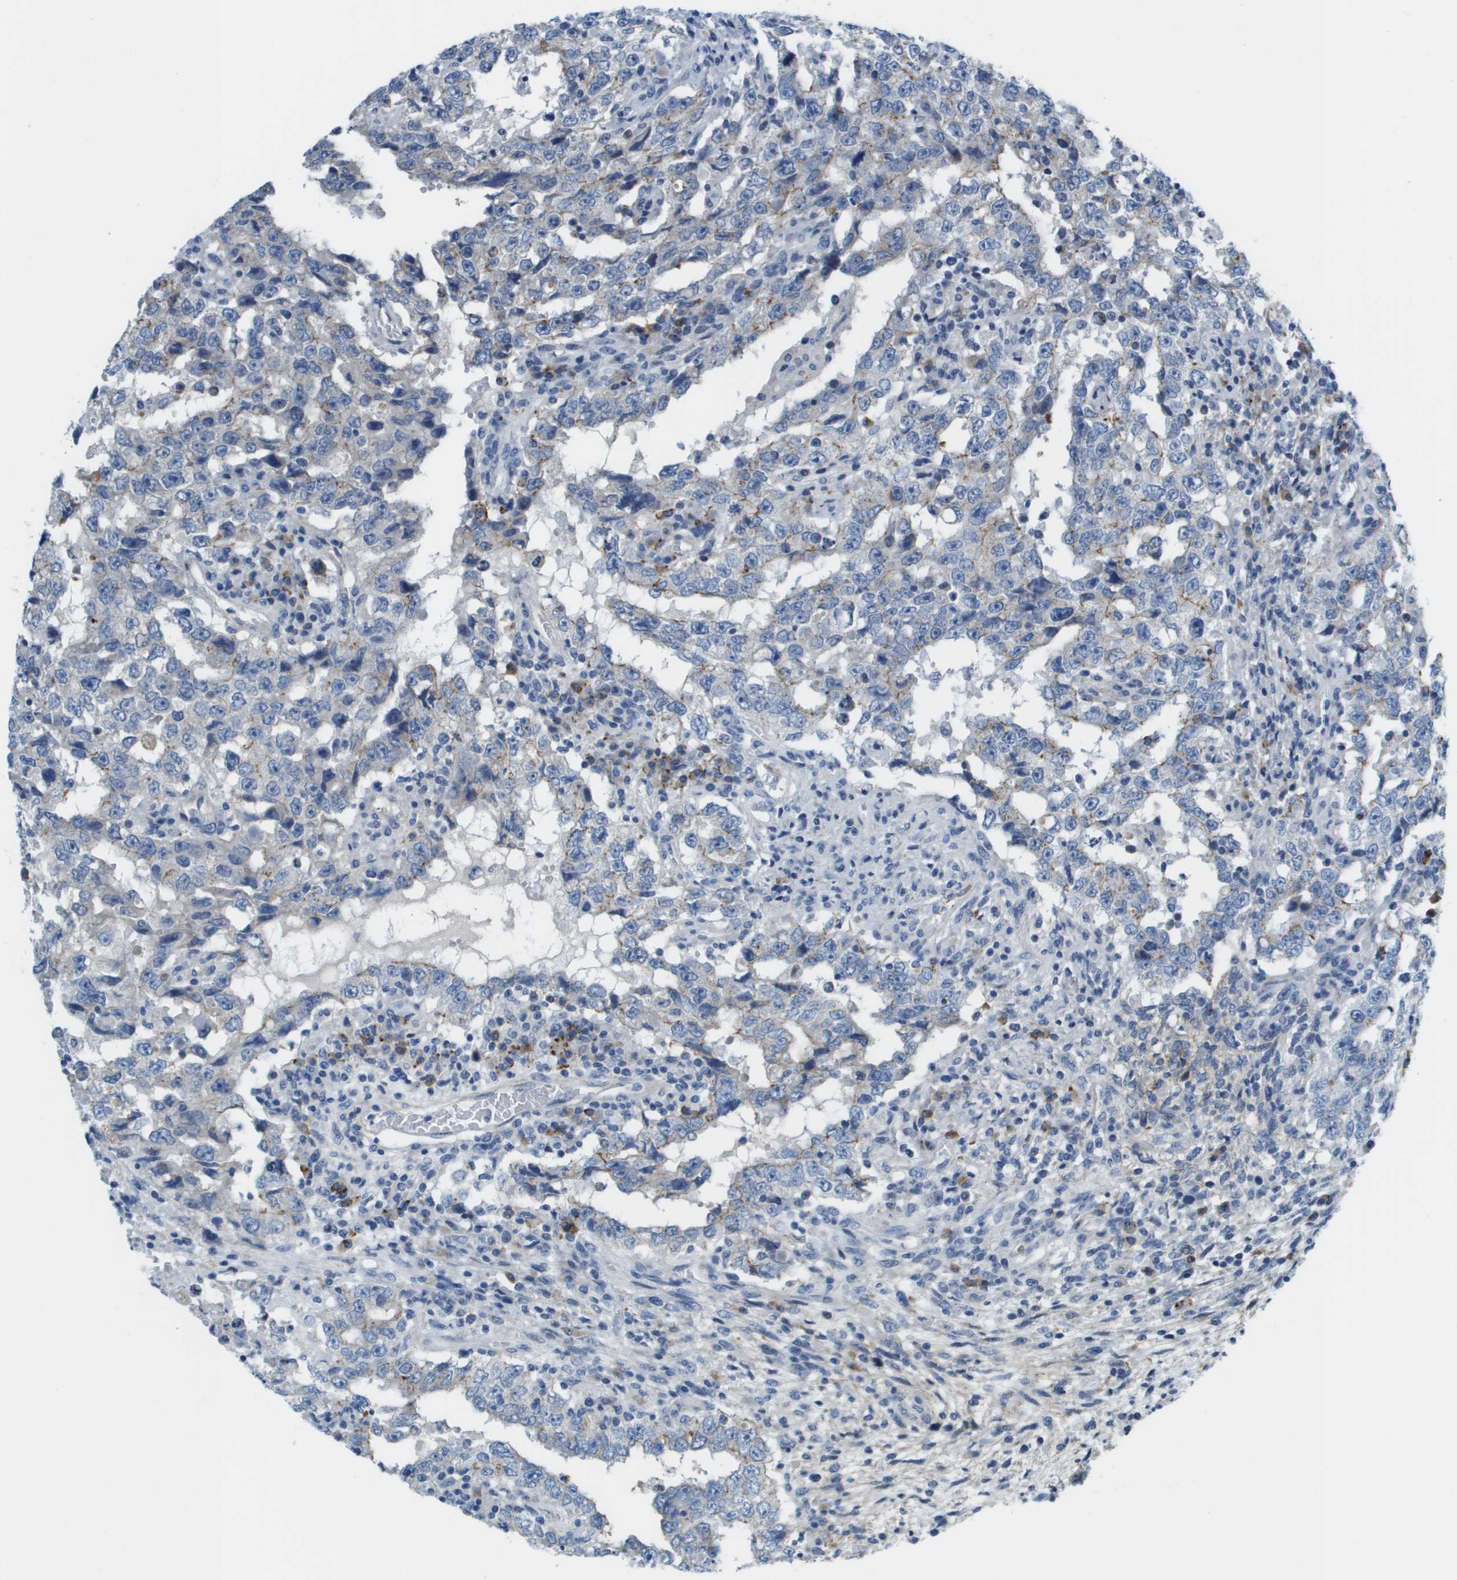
{"staining": {"intensity": "weak", "quantity": "<25%", "location": "cytoplasmic/membranous"}, "tissue": "testis cancer", "cell_type": "Tumor cells", "image_type": "cancer", "snomed": [{"axis": "morphology", "description": "Carcinoma, Embryonal, NOS"}, {"axis": "topography", "description": "Testis"}], "caption": "Immunohistochemistry (IHC) micrograph of neoplastic tissue: testis cancer stained with DAB reveals no significant protein staining in tumor cells.", "gene": "SDC1", "patient": {"sex": "male", "age": 26}}